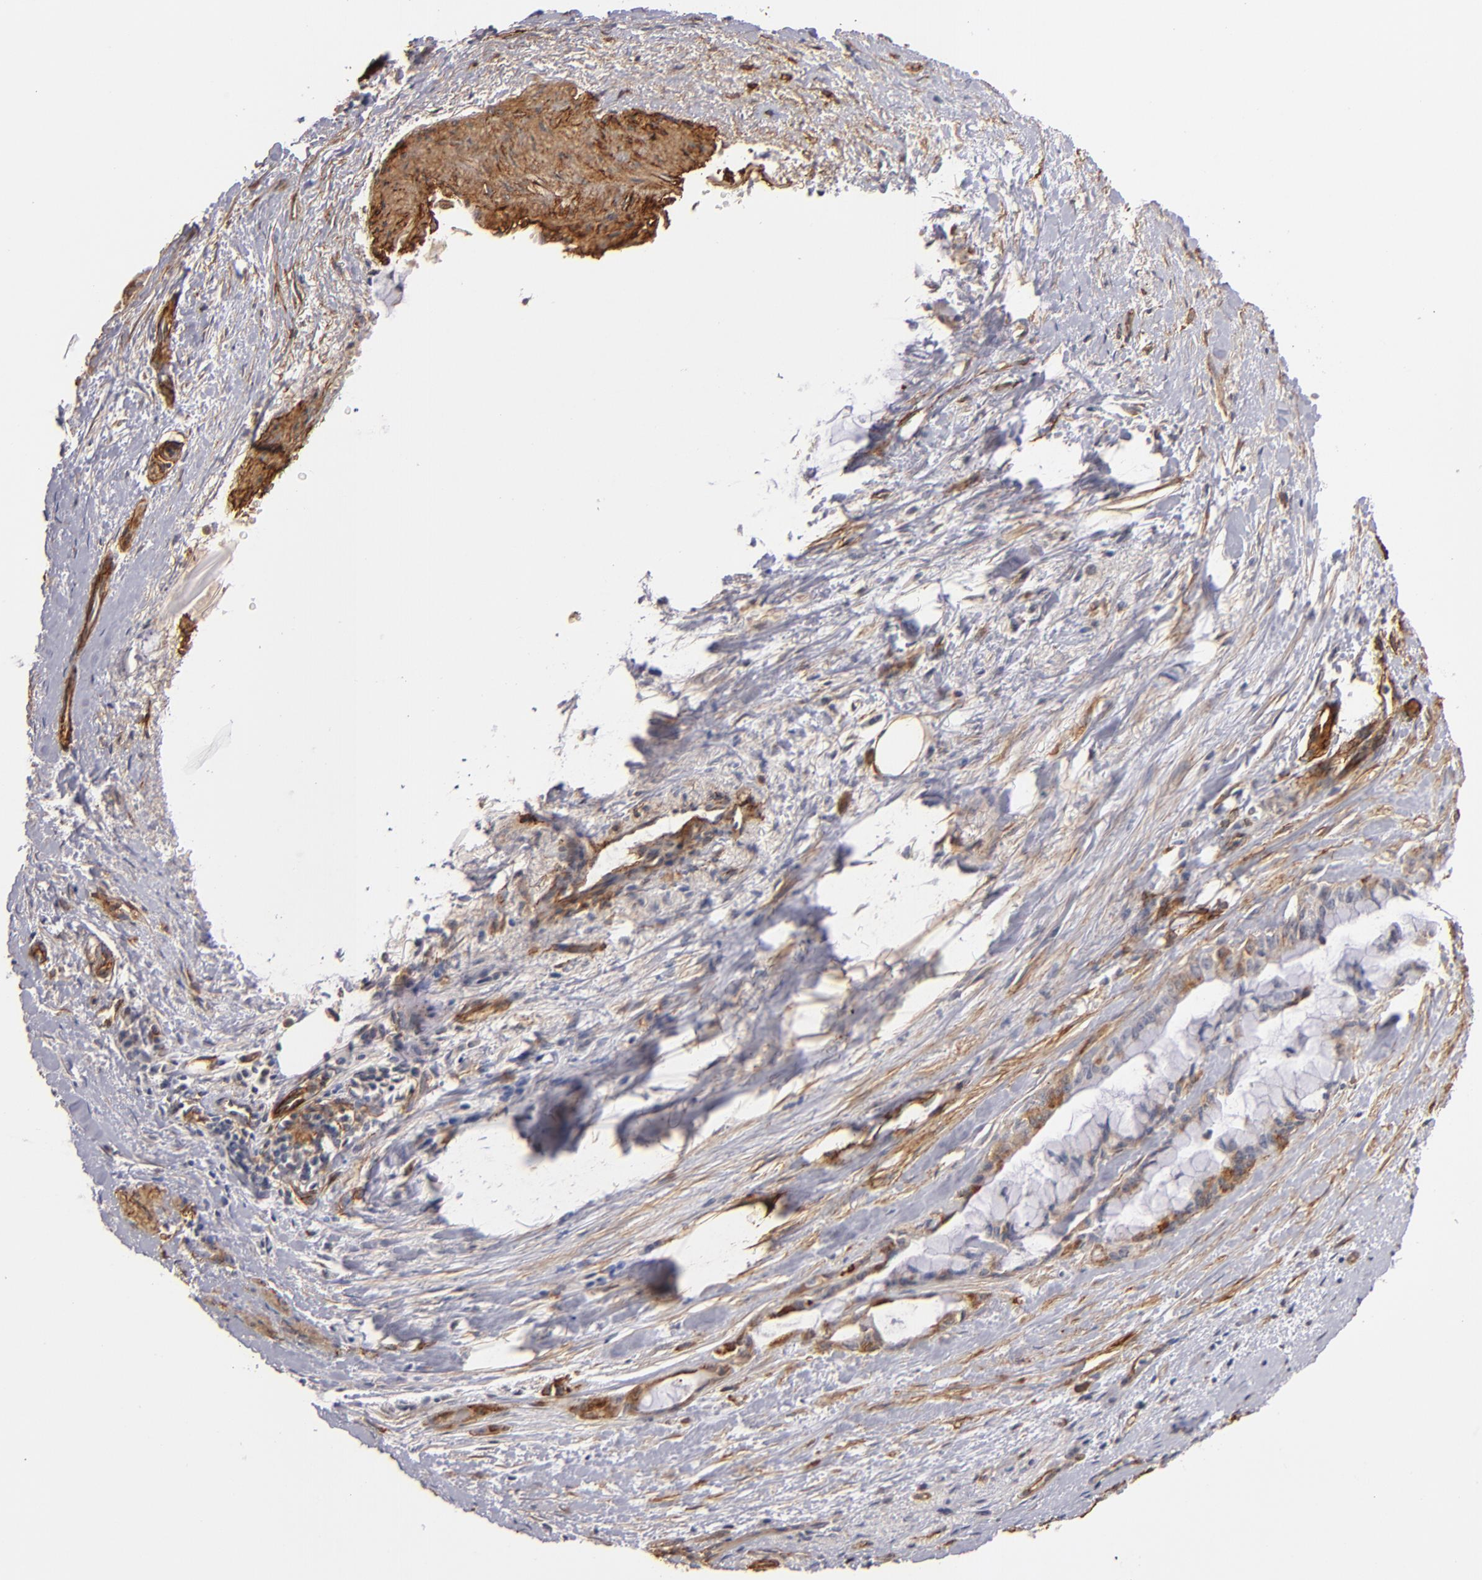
{"staining": {"intensity": "moderate", "quantity": "25%-75%", "location": "cytoplasmic/membranous"}, "tissue": "pancreatic cancer", "cell_type": "Tumor cells", "image_type": "cancer", "snomed": [{"axis": "morphology", "description": "Adenocarcinoma, NOS"}, {"axis": "topography", "description": "Pancreas"}], "caption": "Immunohistochemical staining of human pancreatic cancer (adenocarcinoma) exhibits medium levels of moderate cytoplasmic/membranous positivity in approximately 25%-75% of tumor cells.", "gene": "LAMC1", "patient": {"sex": "male", "age": 59}}